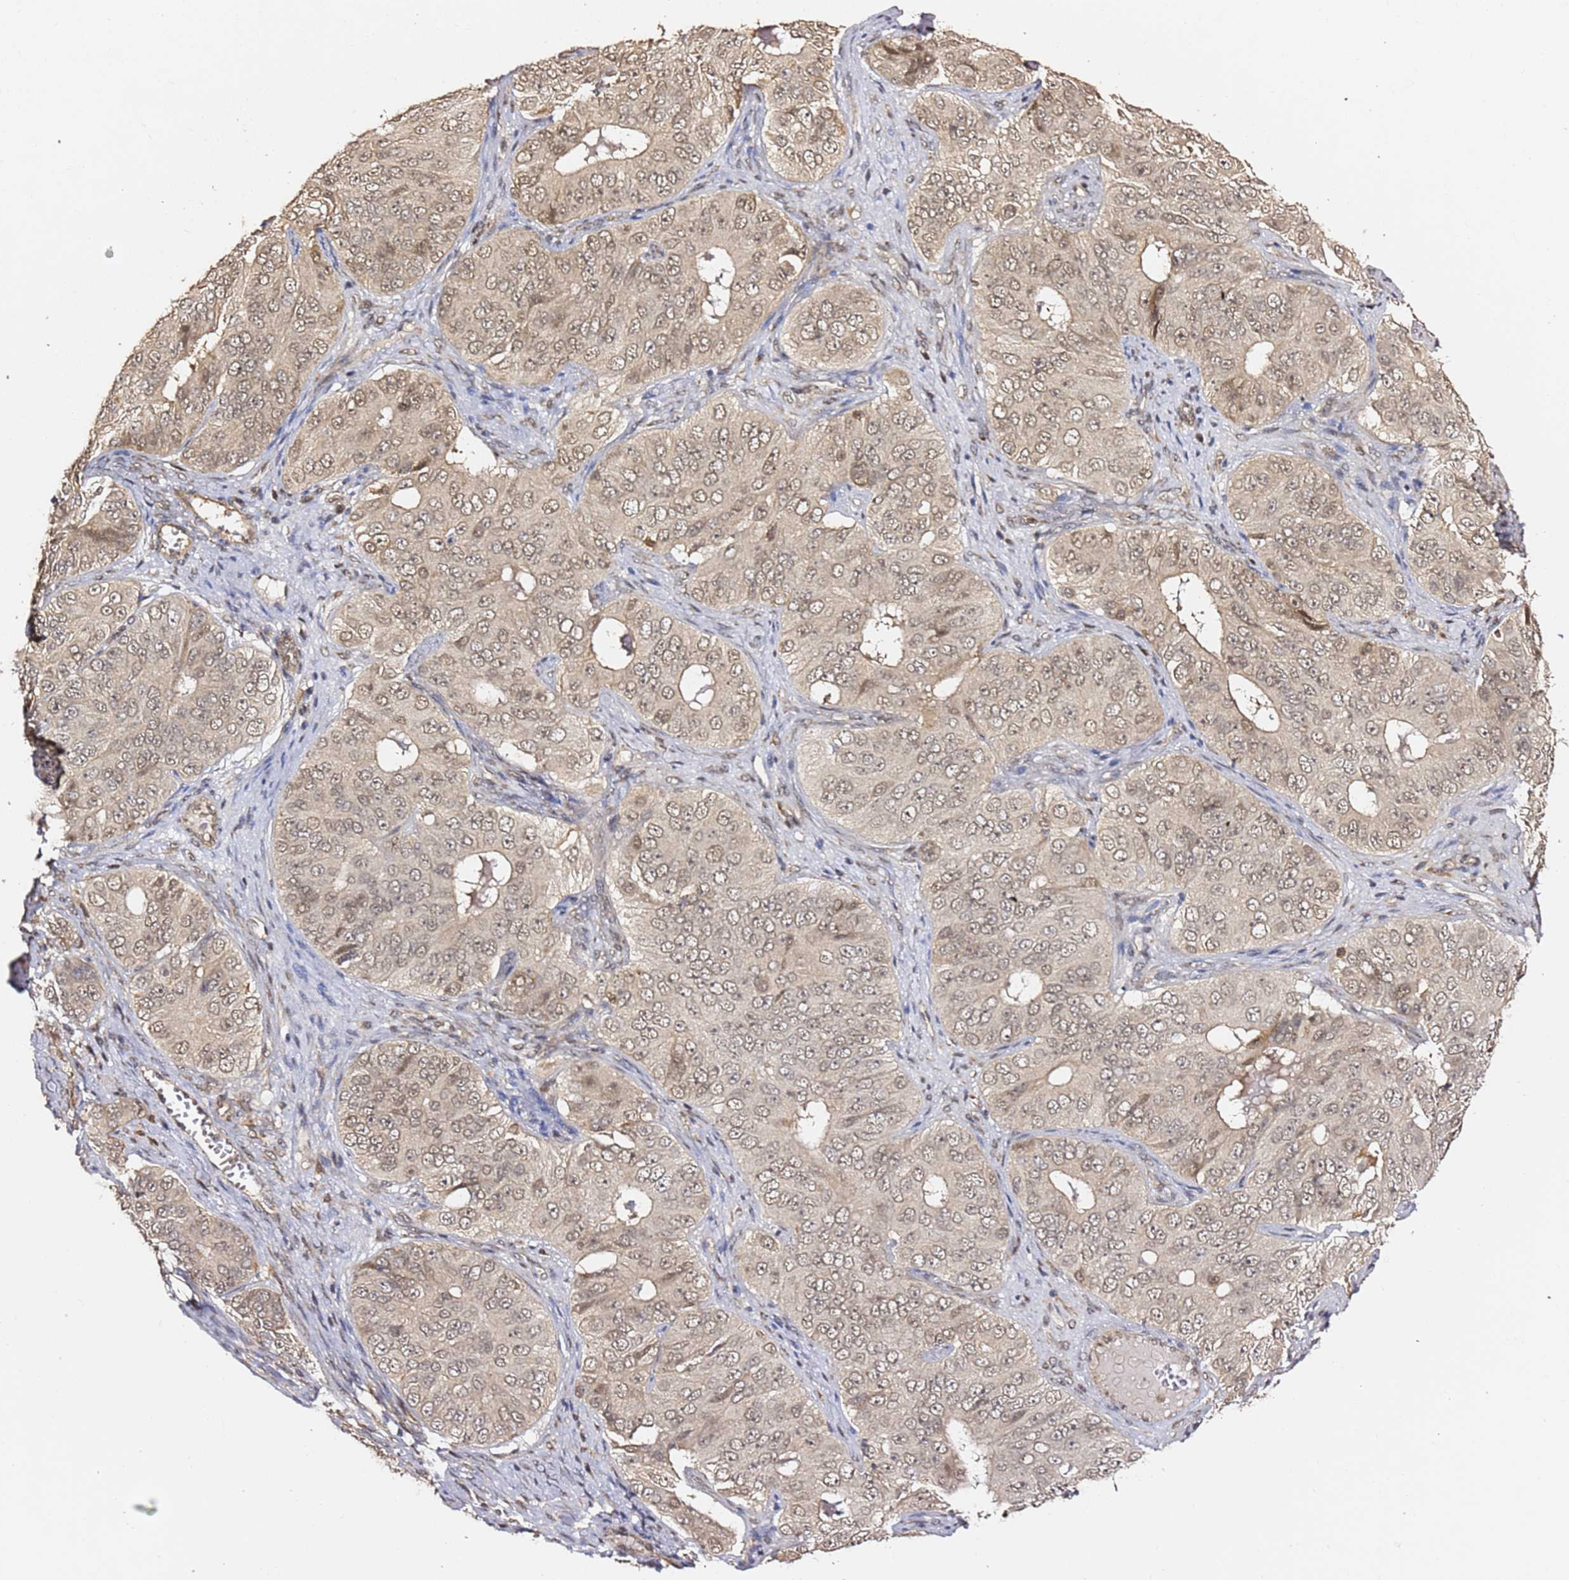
{"staining": {"intensity": "weak", "quantity": ">75%", "location": "nuclear"}, "tissue": "ovarian cancer", "cell_type": "Tumor cells", "image_type": "cancer", "snomed": [{"axis": "morphology", "description": "Carcinoma, endometroid"}, {"axis": "topography", "description": "Ovary"}], "caption": "Ovarian cancer (endometroid carcinoma) stained with IHC shows weak nuclear positivity in approximately >75% of tumor cells.", "gene": "OR5V1", "patient": {"sex": "female", "age": 51}}